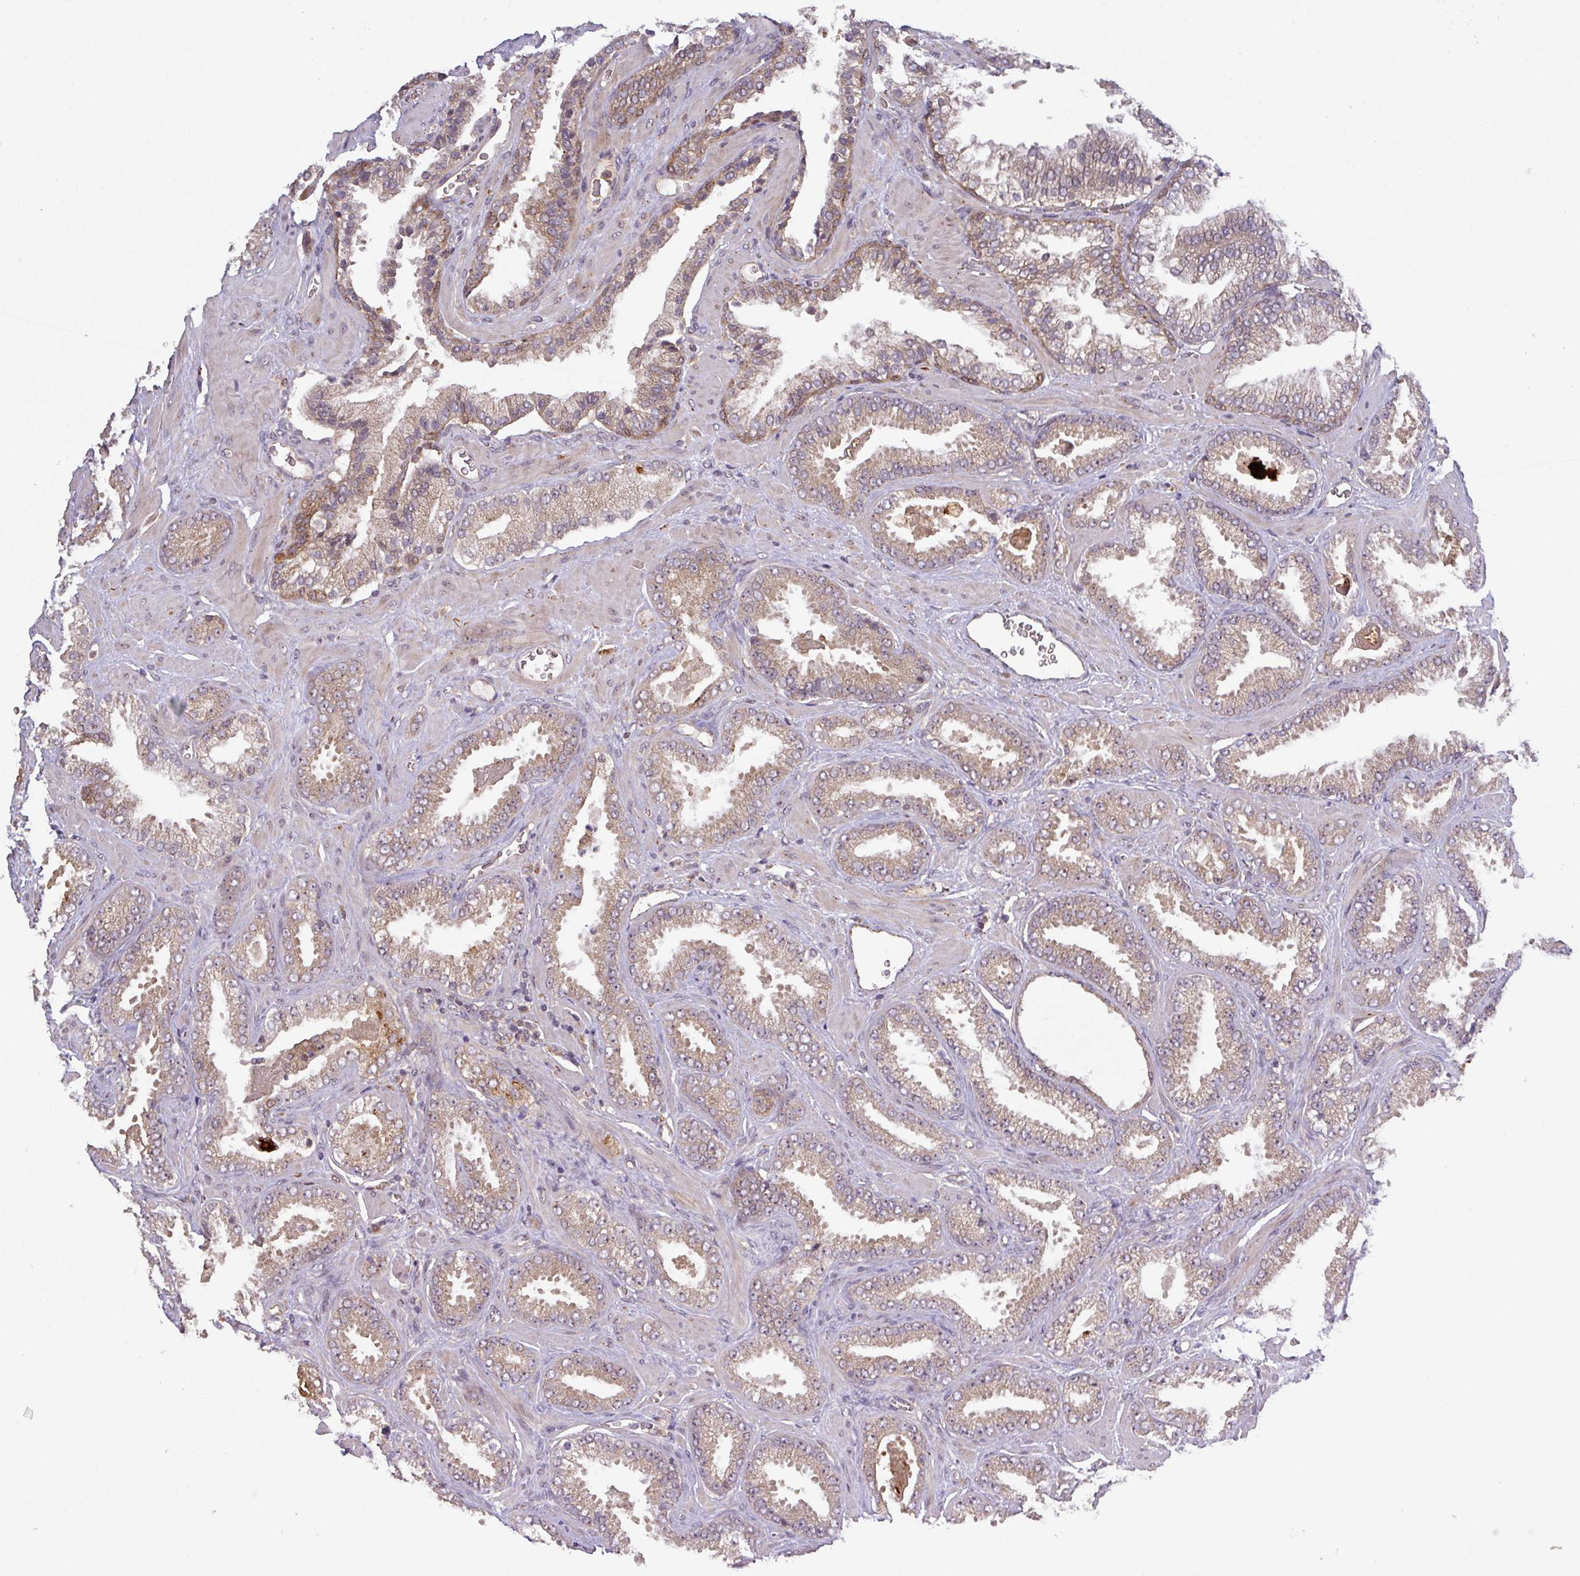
{"staining": {"intensity": "moderate", "quantity": ">75%", "location": "cytoplasmic/membranous"}, "tissue": "prostate cancer", "cell_type": "Tumor cells", "image_type": "cancer", "snomed": [{"axis": "morphology", "description": "Adenocarcinoma, Low grade"}, {"axis": "topography", "description": "Prostate"}], "caption": "Prostate cancer was stained to show a protein in brown. There is medium levels of moderate cytoplasmic/membranous expression in approximately >75% of tumor cells. Ihc stains the protein in brown and the nuclei are stained blue.", "gene": "CCDC121", "patient": {"sex": "male", "age": 62}}